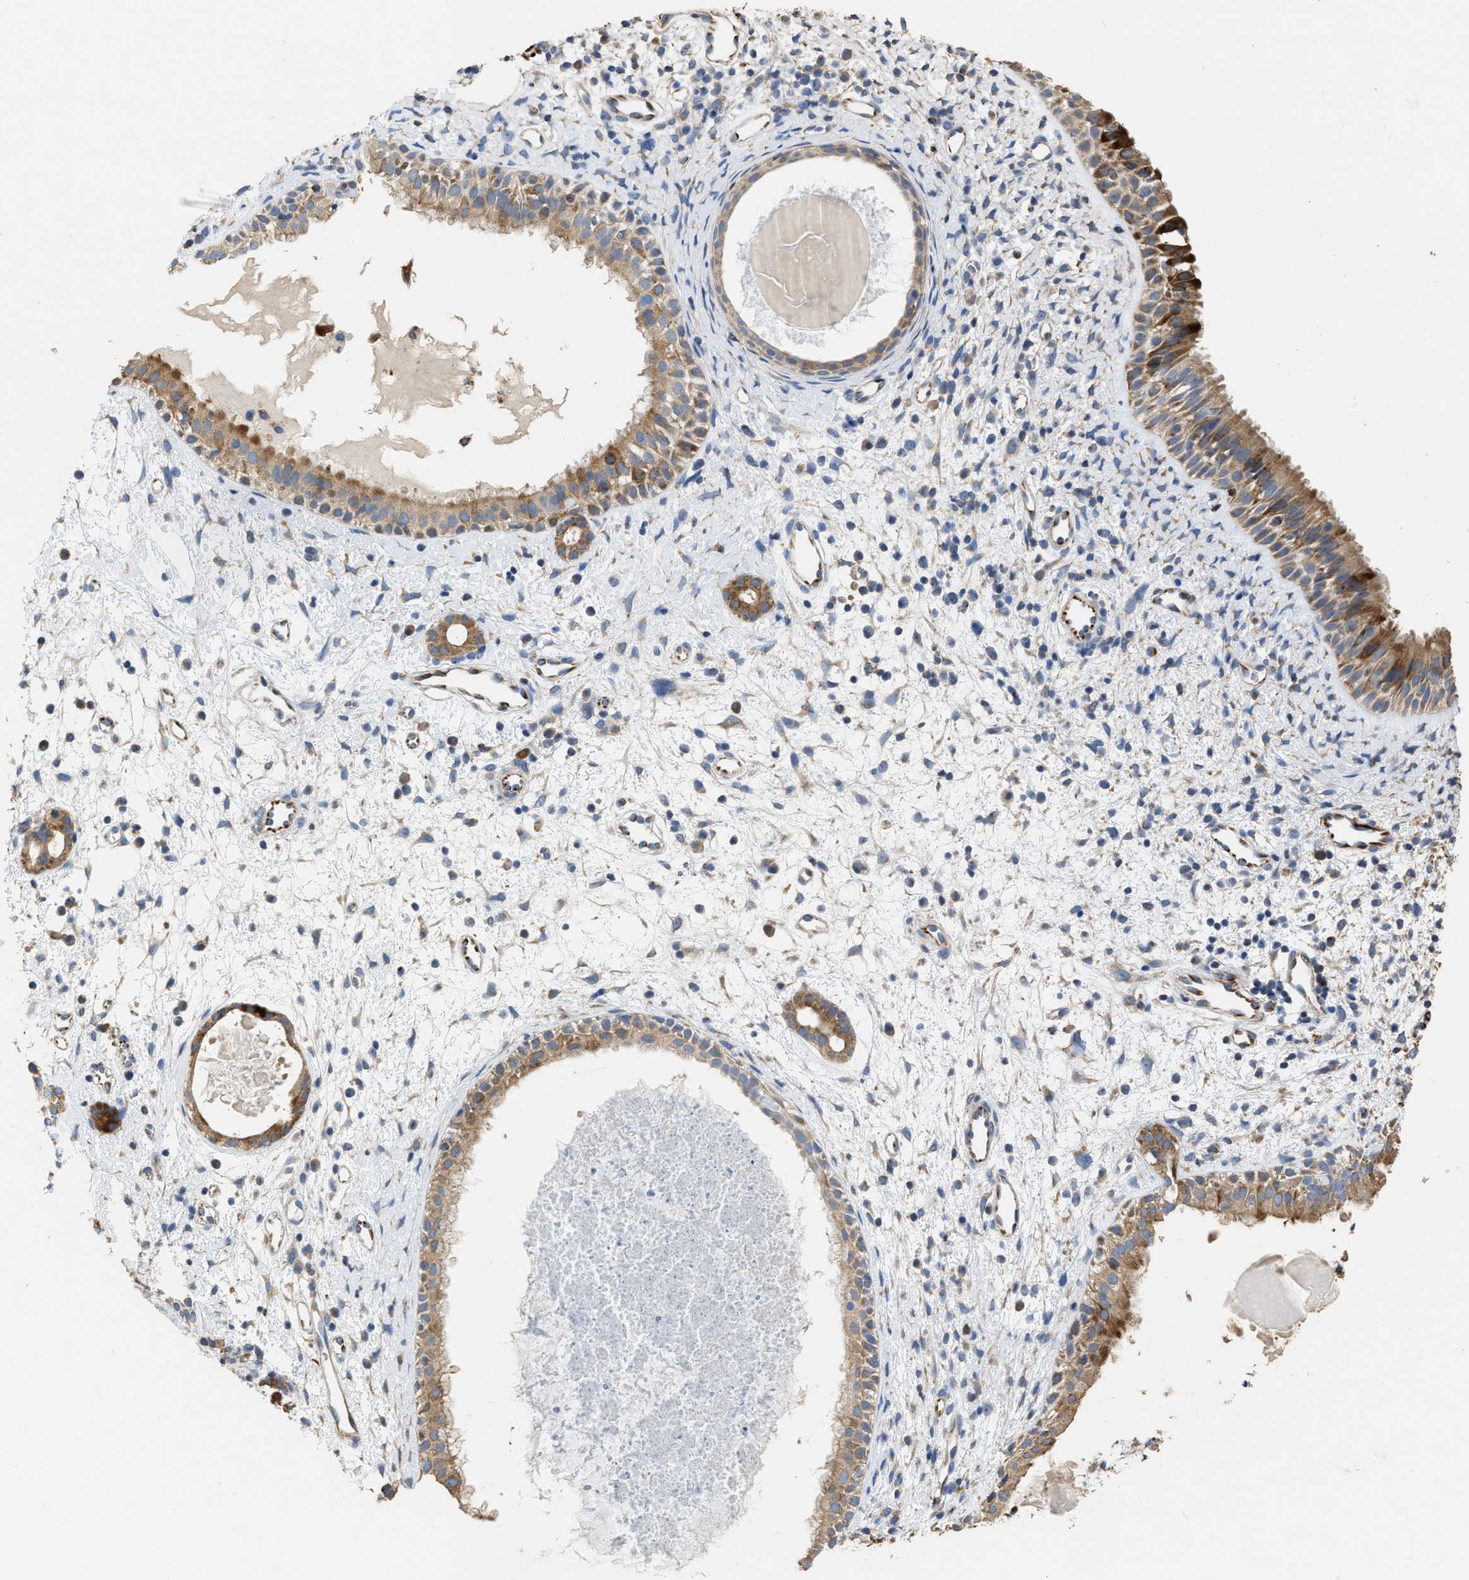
{"staining": {"intensity": "moderate", "quantity": ">75%", "location": "cytoplasmic/membranous"}, "tissue": "nasopharynx", "cell_type": "Respiratory epithelial cells", "image_type": "normal", "snomed": [{"axis": "morphology", "description": "Normal tissue, NOS"}, {"axis": "topography", "description": "Nasopharynx"}], "caption": "IHC image of normal nasopharynx stained for a protein (brown), which demonstrates medium levels of moderate cytoplasmic/membranous positivity in about >75% of respiratory epithelial cells.", "gene": "AK2", "patient": {"sex": "male", "age": 22}}